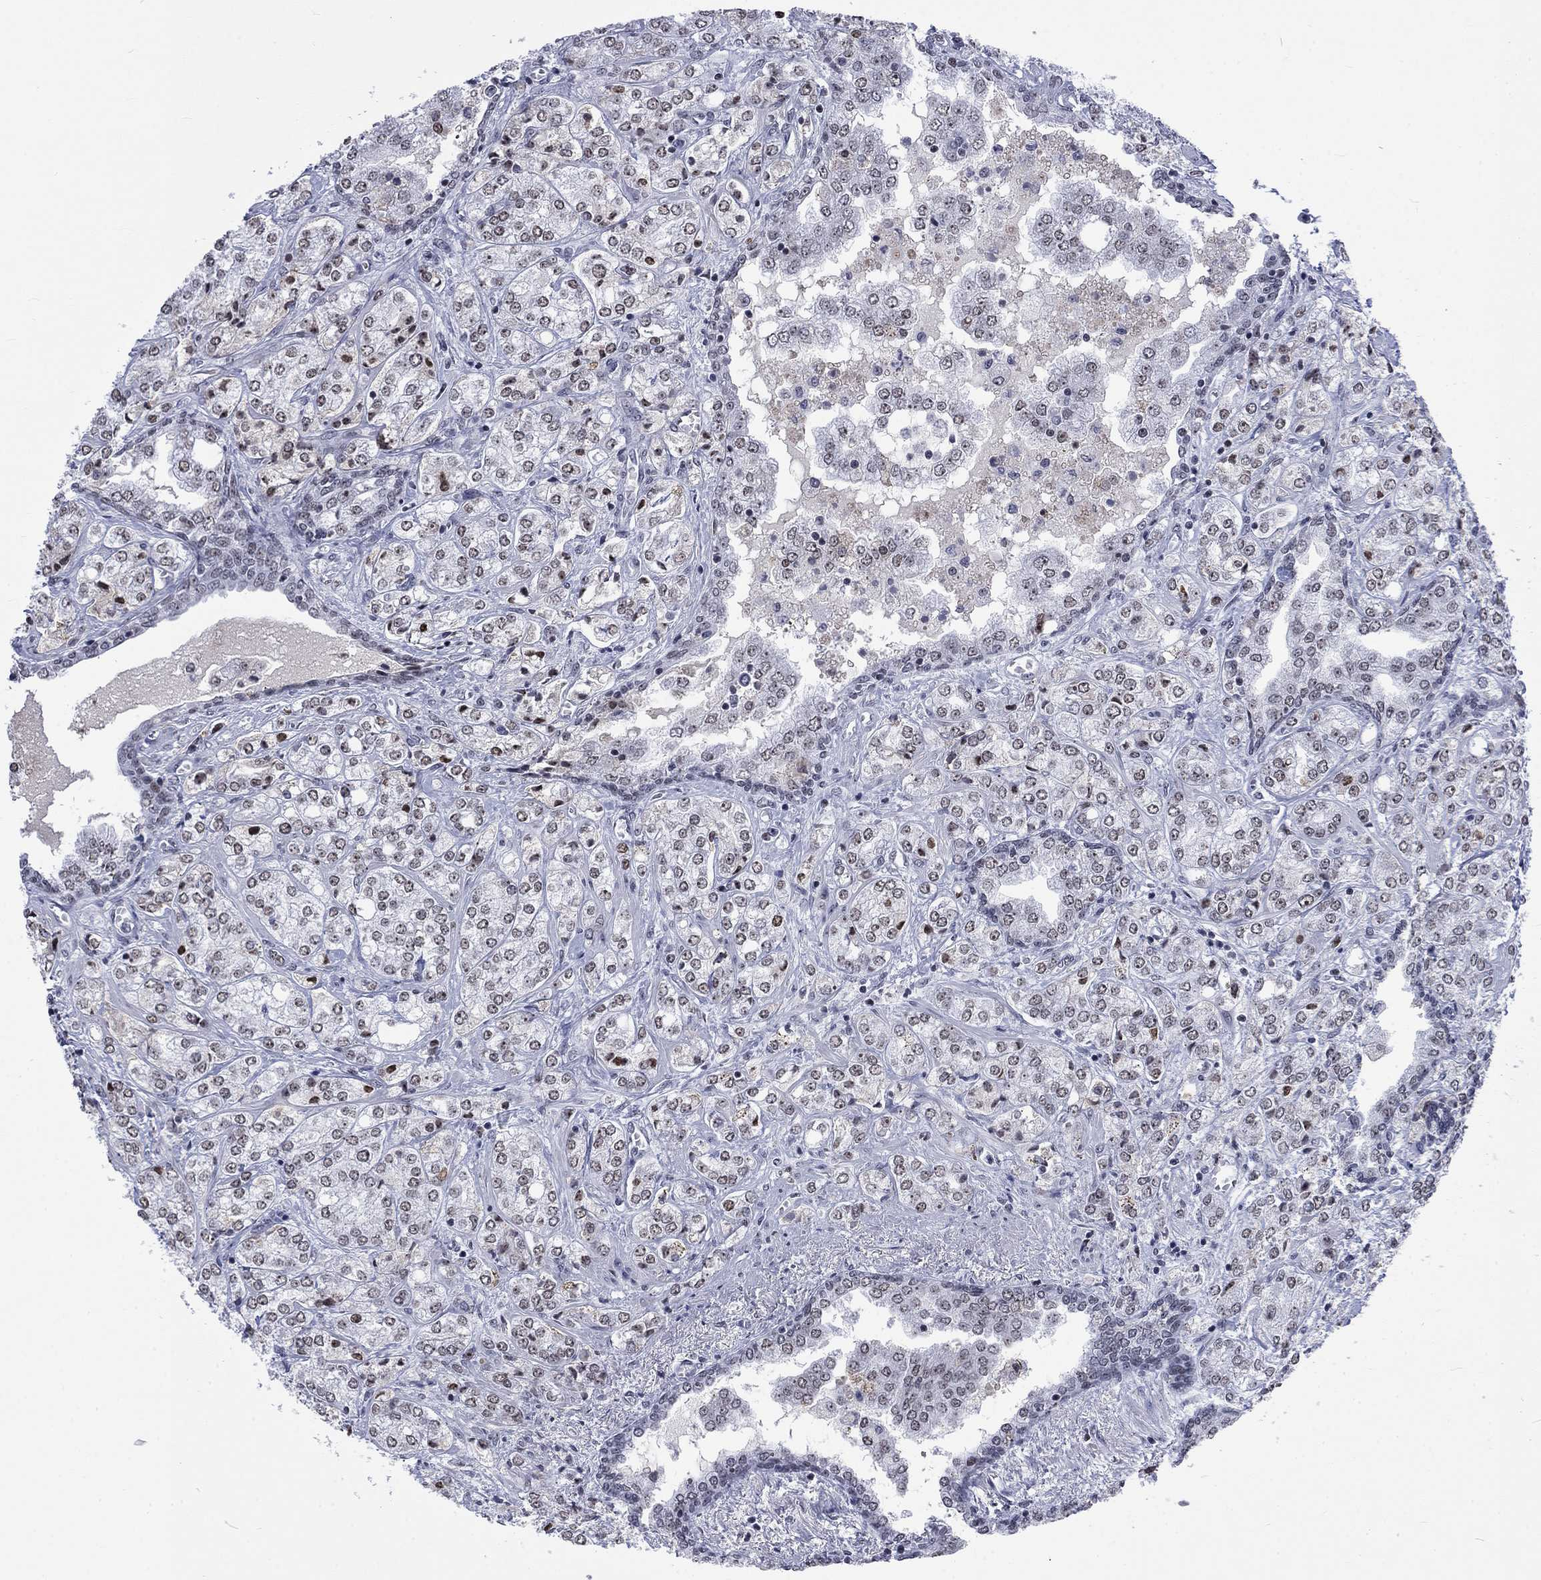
{"staining": {"intensity": "weak", "quantity": "<25%", "location": "nuclear"}, "tissue": "prostate cancer", "cell_type": "Tumor cells", "image_type": "cancer", "snomed": [{"axis": "morphology", "description": "Adenocarcinoma, NOS"}, {"axis": "topography", "description": "Prostate and seminal vesicle, NOS"}, {"axis": "topography", "description": "Prostate"}], "caption": "DAB immunohistochemical staining of human prostate adenocarcinoma displays no significant positivity in tumor cells.", "gene": "CSRNP3", "patient": {"sex": "male", "age": 62}}